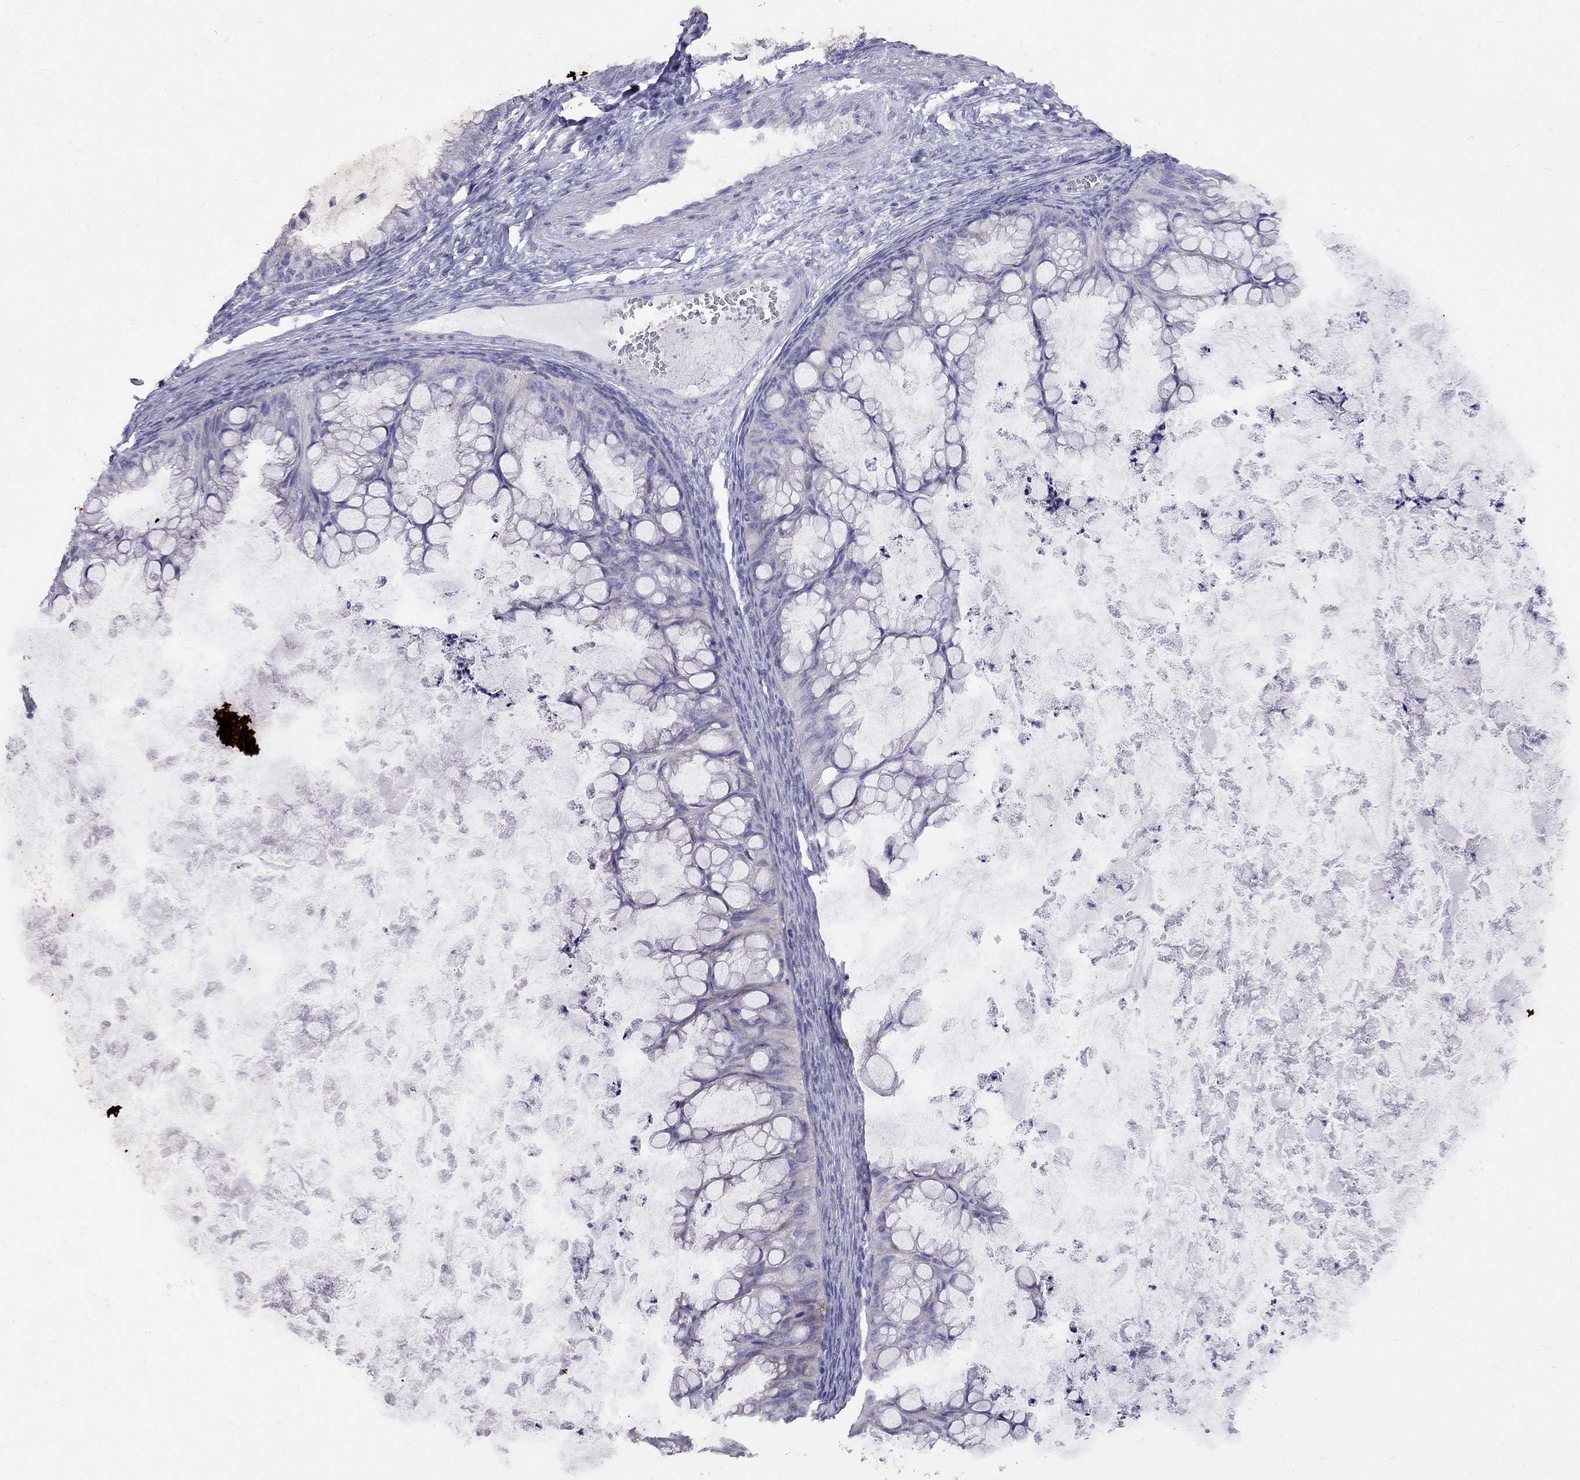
{"staining": {"intensity": "negative", "quantity": "none", "location": "none"}, "tissue": "ovarian cancer", "cell_type": "Tumor cells", "image_type": "cancer", "snomed": [{"axis": "morphology", "description": "Cystadenocarcinoma, mucinous, NOS"}, {"axis": "topography", "description": "Ovary"}], "caption": "DAB (3,3'-diaminobenzidine) immunohistochemical staining of human ovarian cancer demonstrates no significant expression in tumor cells.", "gene": "MAGEB4", "patient": {"sex": "female", "age": 35}}